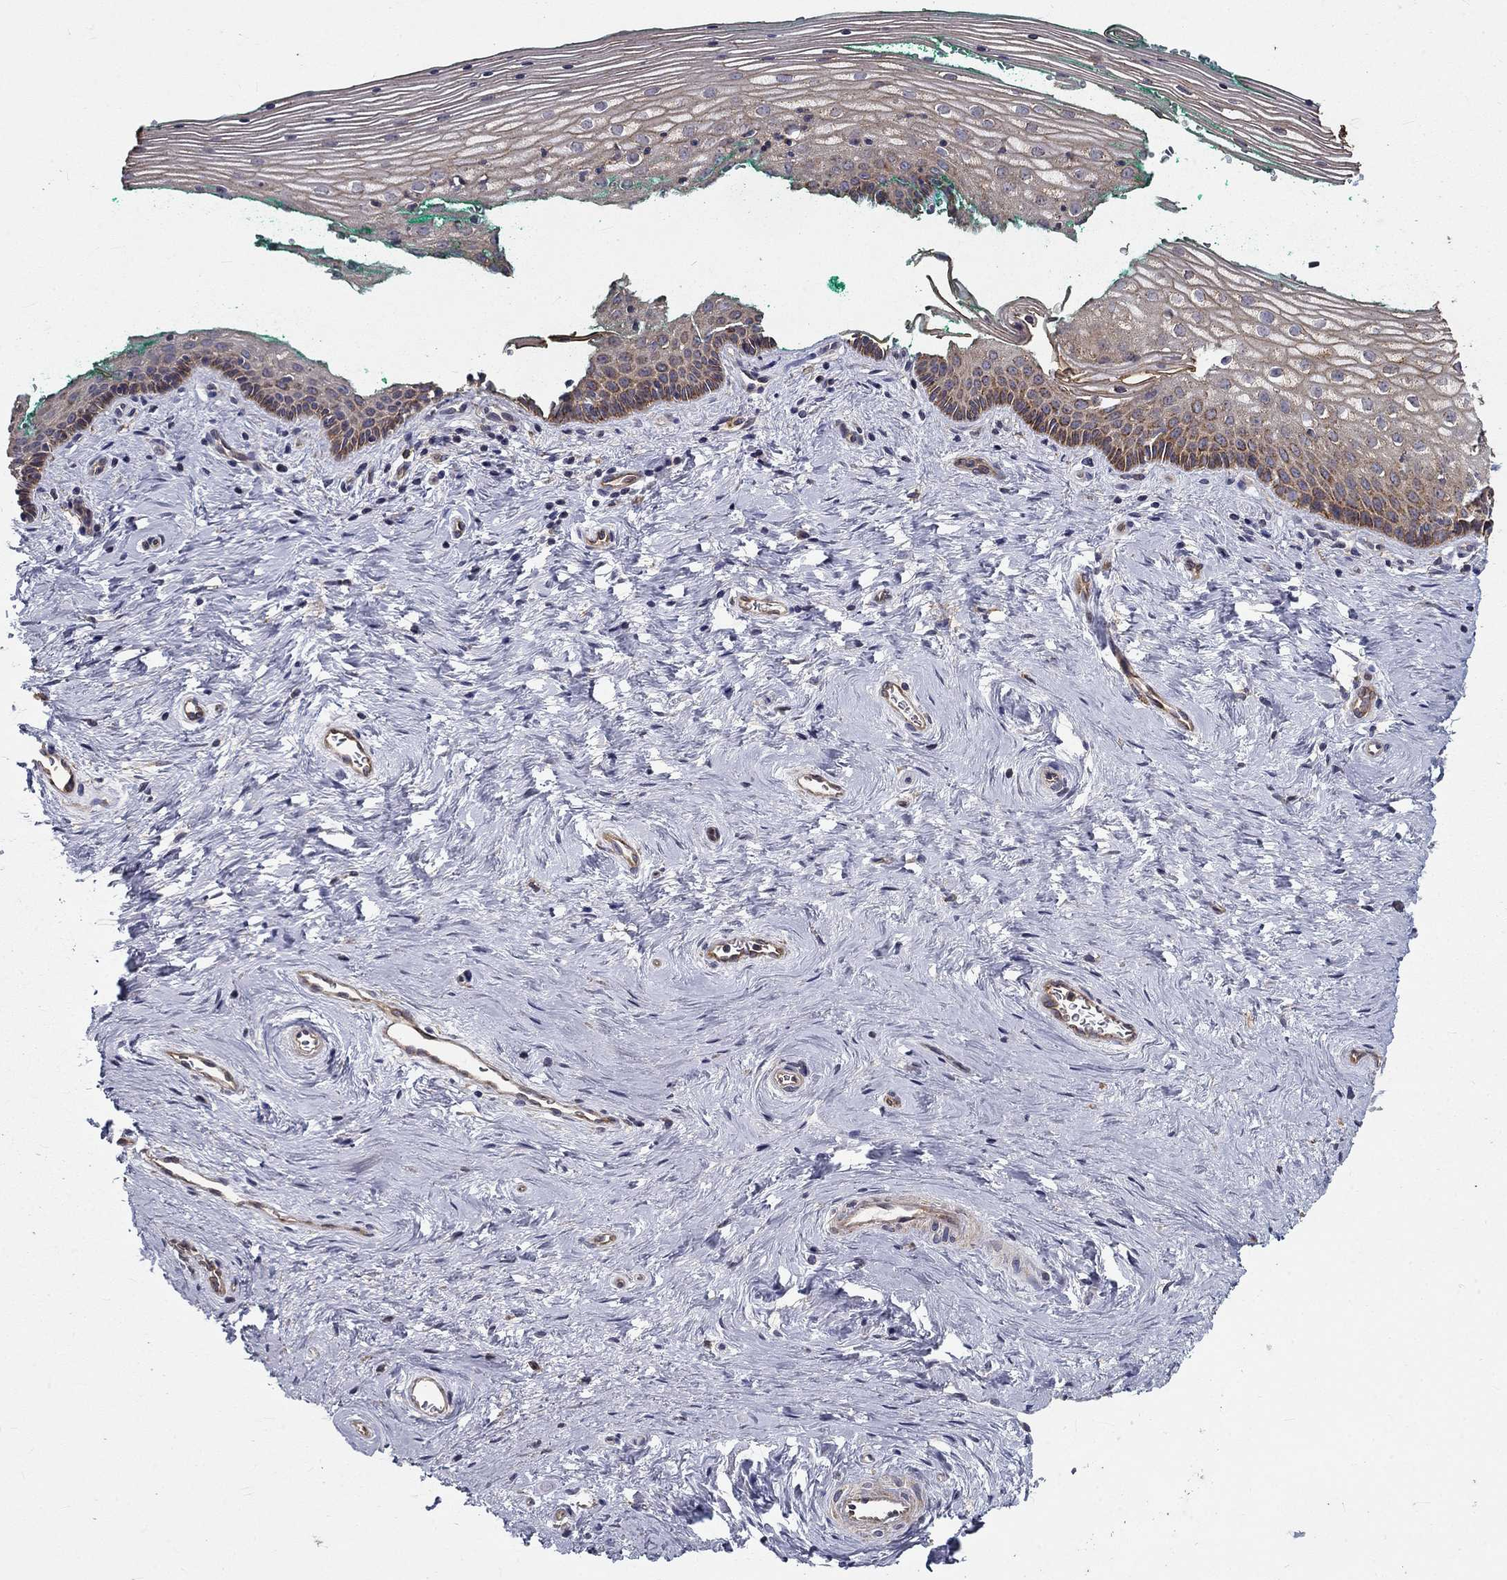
{"staining": {"intensity": "moderate", "quantity": "<25%", "location": "cytoplasmic/membranous"}, "tissue": "vagina", "cell_type": "Squamous epithelial cells", "image_type": "normal", "snomed": [{"axis": "morphology", "description": "Normal tissue, NOS"}, {"axis": "topography", "description": "Vagina"}], "caption": "Protein staining of normal vagina reveals moderate cytoplasmic/membranous staining in about <25% of squamous epithelial cells.", "gene": "ALDH4A1", "patient": {"sex": "female", "age": 45}}